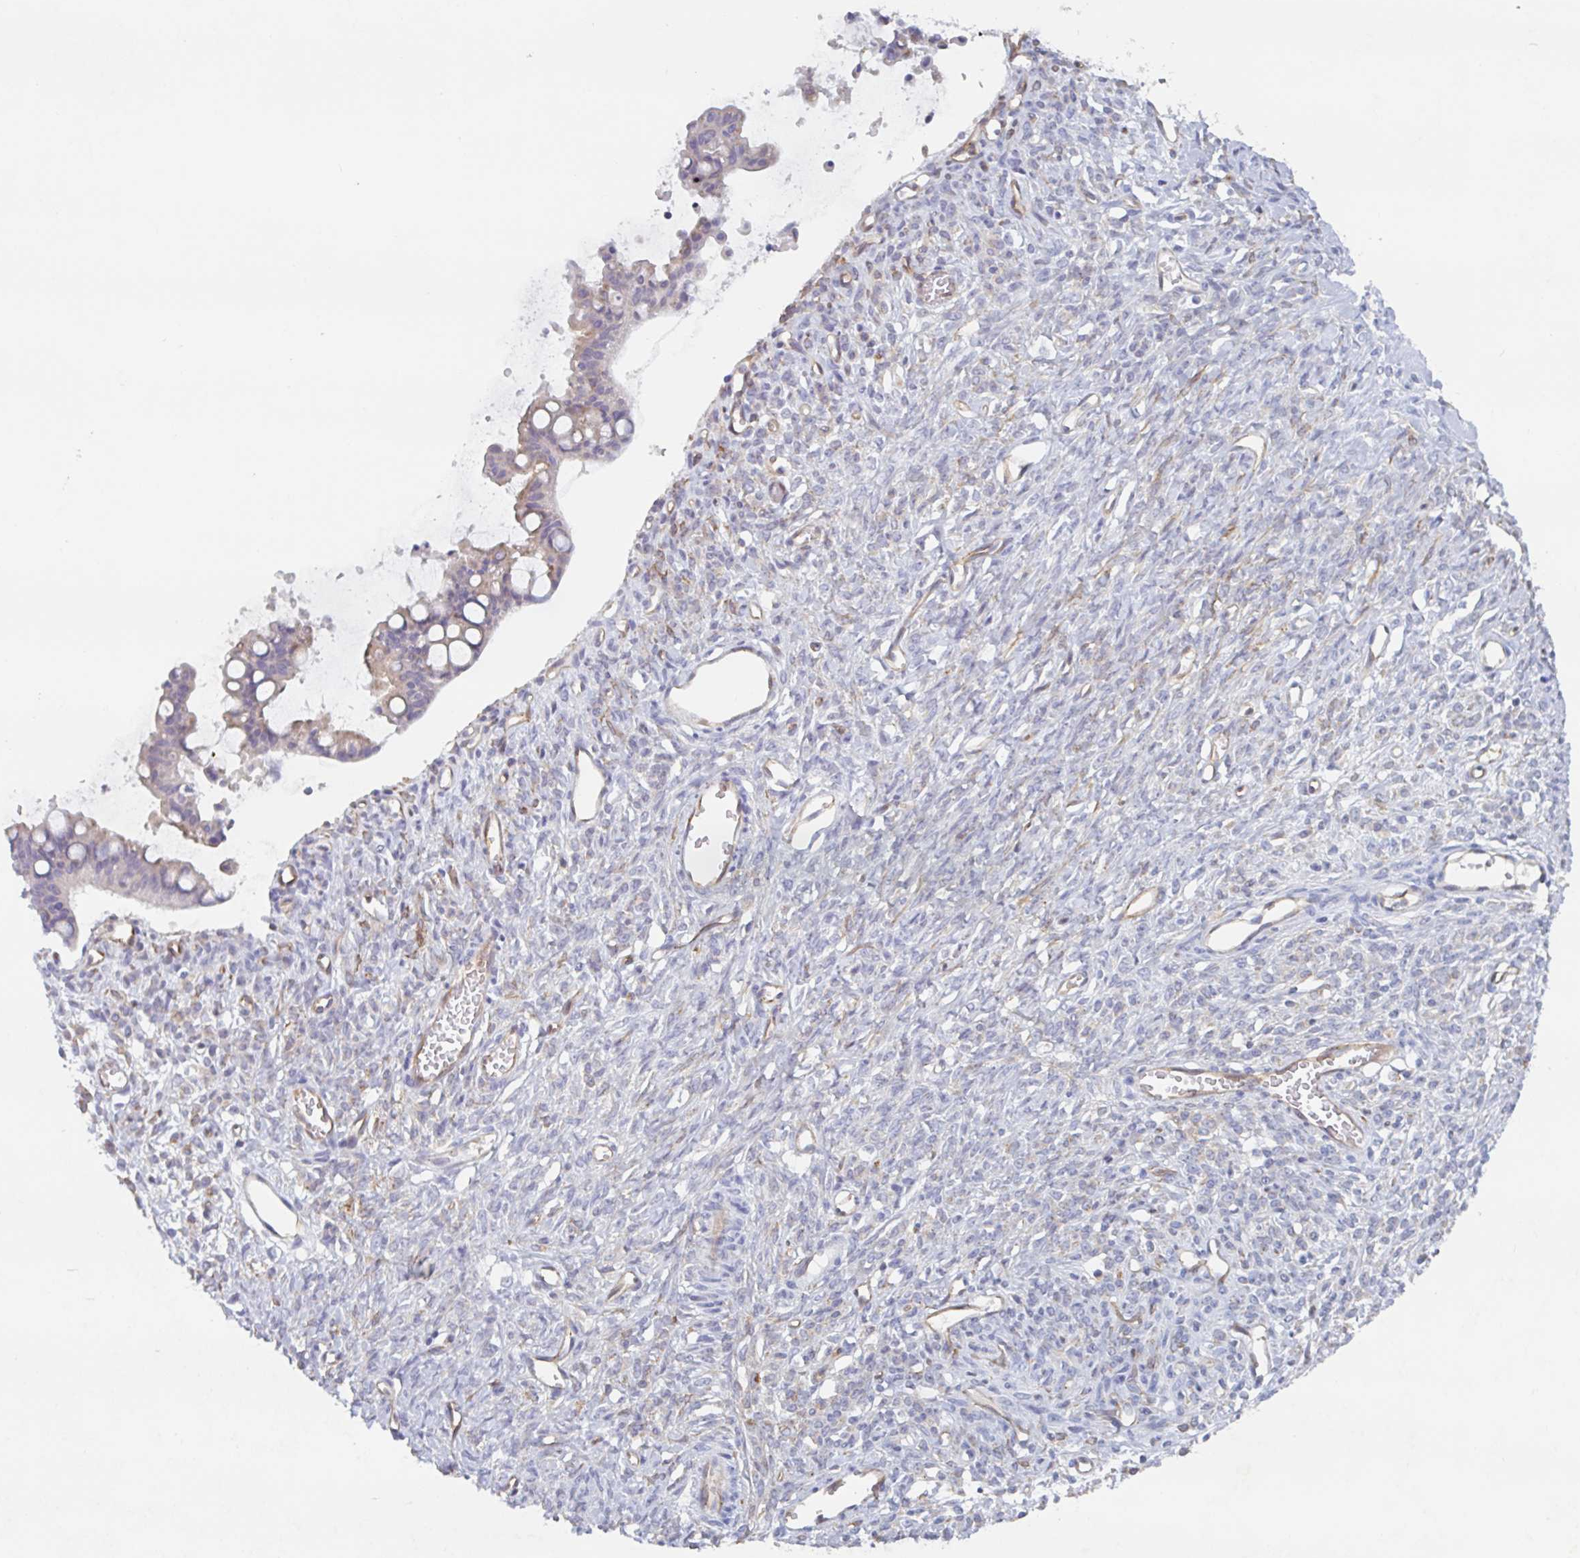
{"staining": {"intensity": "weak", "quantity": ">75%", "location": "cytoplasmic/membranous"}, "tissue": "ovarian cancer", "cell_type": "Tumor cells", "image_type": "cancer", "snomed": [{"axis": "morphology", "description": "Cystadenocarcinoma, mucinous, NOS"}, {"axis": "topography", "description": "Ovary"}], "caption": "Ovarian mucinous cystadenocarcinoma stained for a protein (brown) exhibits weak cytoplasmic/membranous positive positivity in approximately >75% of tumor cells.", "gene": "MANBA", "patient": {"sex": "female", "age": 73}}